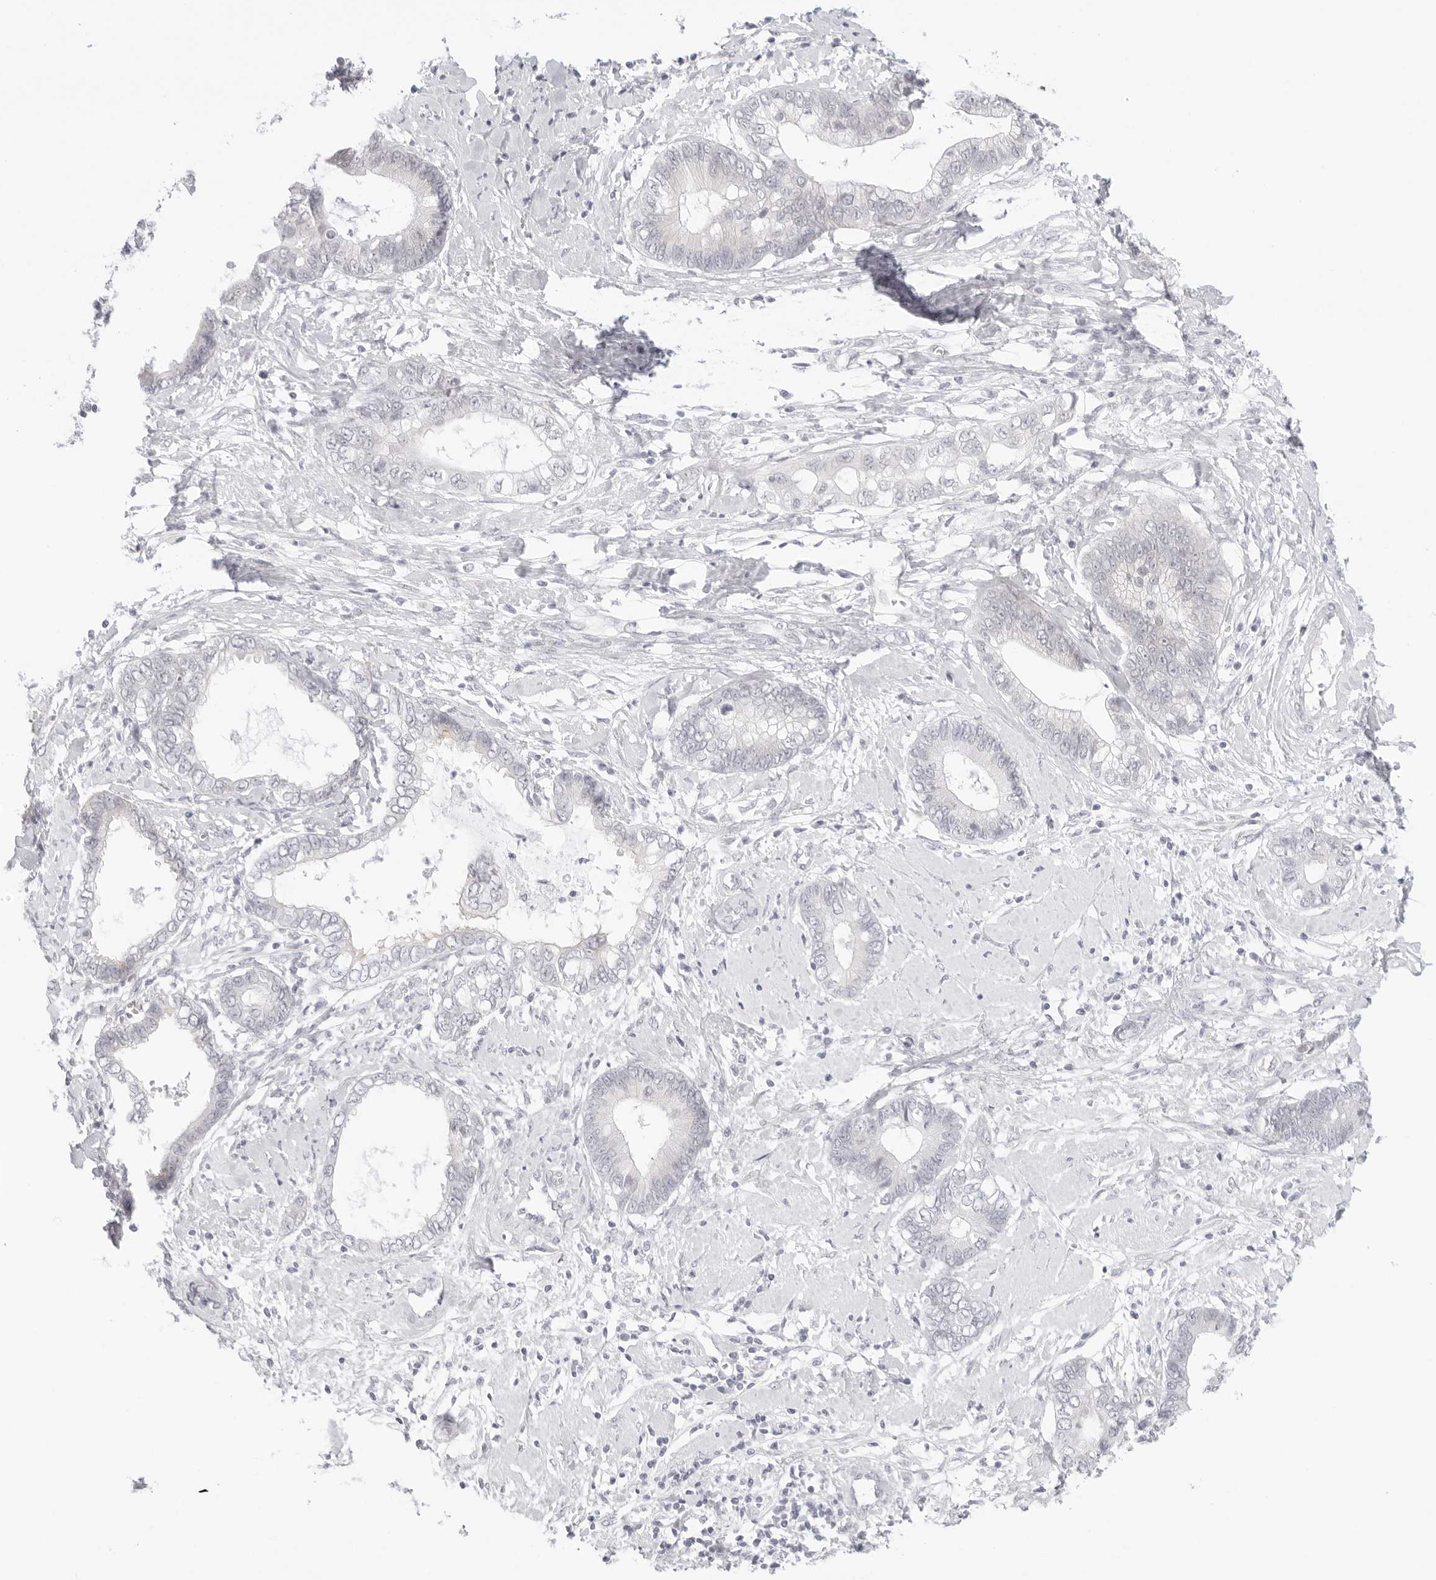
{"staining": {"intensity": "negative", "quantity": "none", "location": "none"}, "tissue": "cervical cancer", "cell_type": "Tumor cells", "image_type": "cancer", "snomed": [{"axis": "morphology", "description": "Adenocarcinoma, NOS"}, {"axis": "topography", "description": "Cervix"}], "caption": "This micrograph is of cervical adenocarcinoma stained with immunohistochemistry to label a protein in brown with the nuclei are counter-stained blue. There is no expression in tumor cells. (DAB immunohistochemistry (IHC) visualized using brightfield microscopy, high magnification).", "gene": "MED18", "patient": {"sex": "female", "age": 44}}